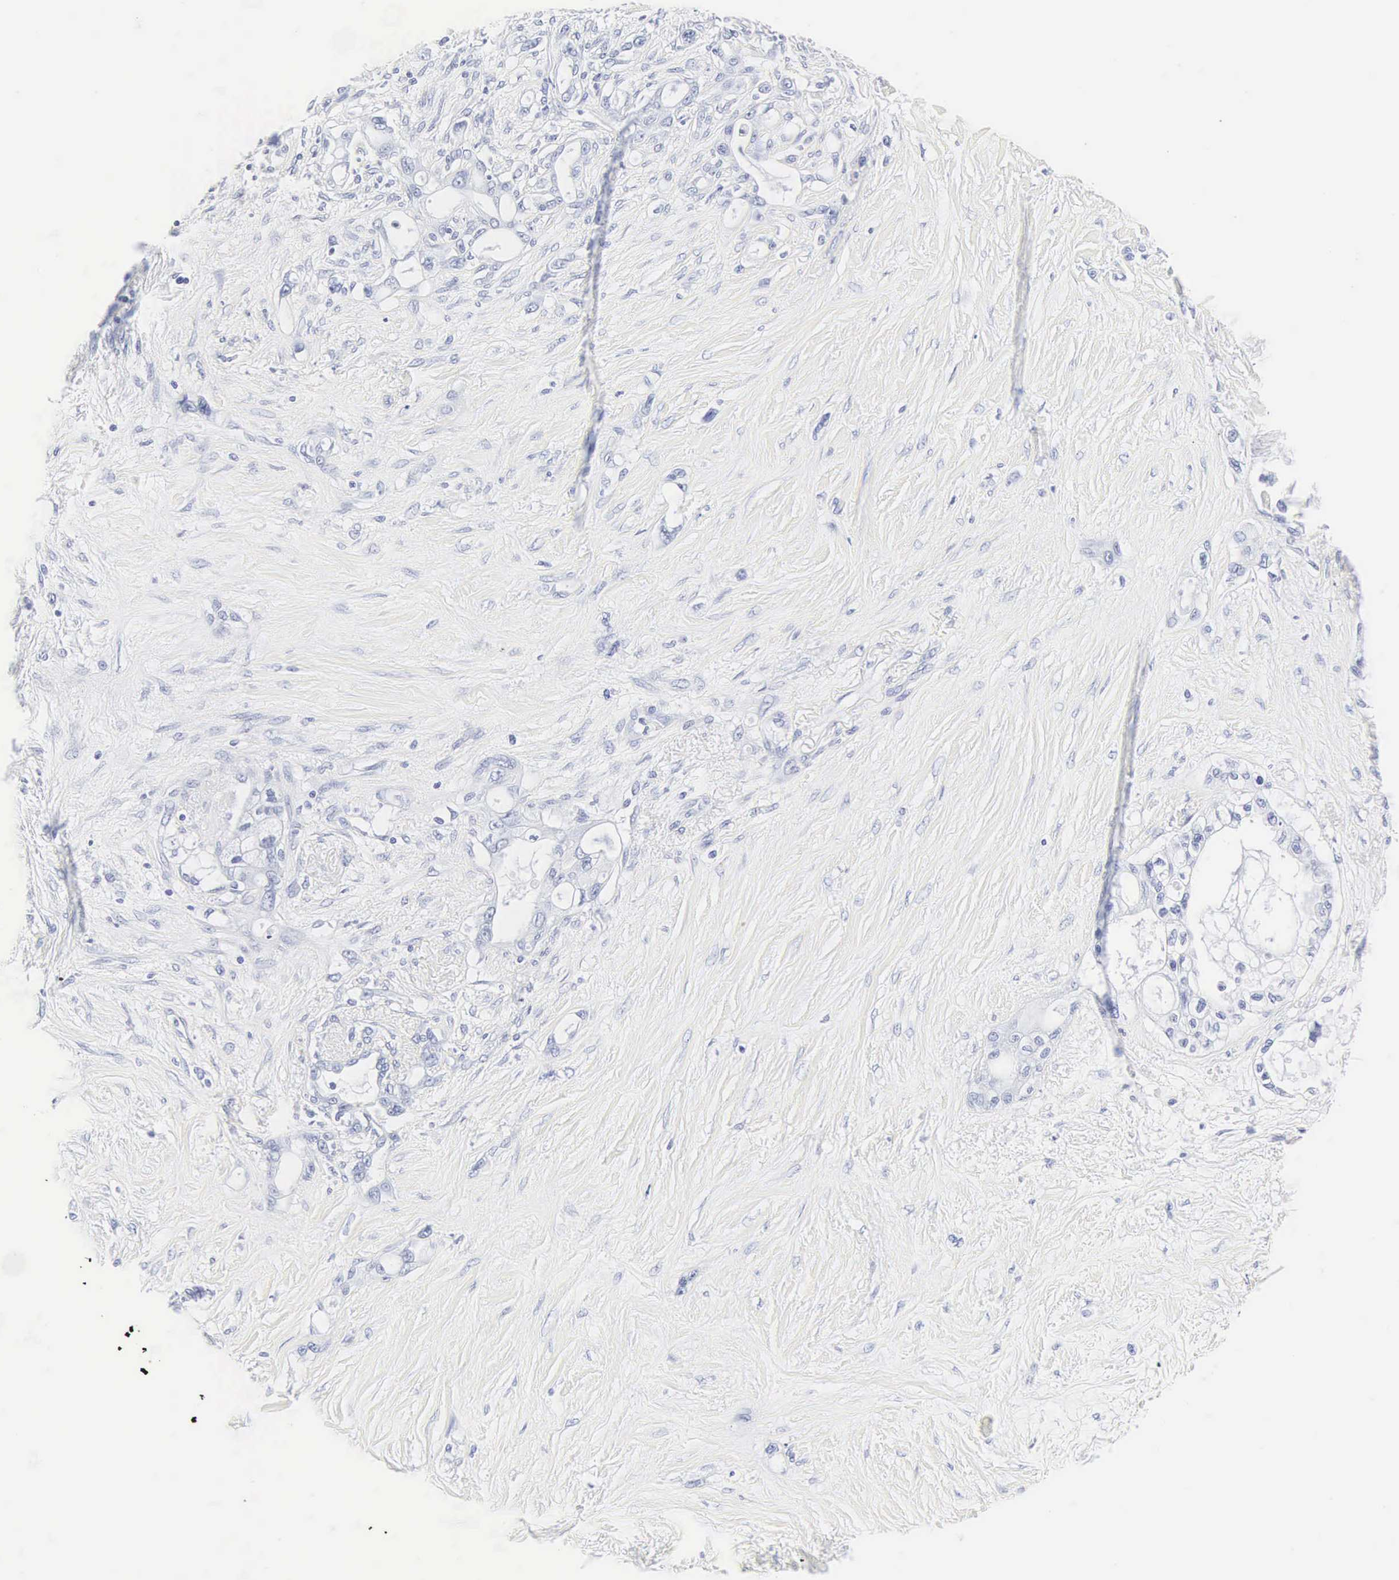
{"staining": {"intensity": "negative", "quantity": "none", "location": "none"}, "tissue": "pancreatic cancer", "cell_type": "Tumor cells", "image_type": "cancer", "snomed": [{"axis": "morphology", "description": "Adenocarcinoma, NOS"}, {"axis": "topography", "description": "Pancreas"}], "caption": "Tumor cells are negative for brown protein staining in pancreatic adenocarcinoma.", "gene": "INS", "patient": {"sex": "female", "age": 70}}